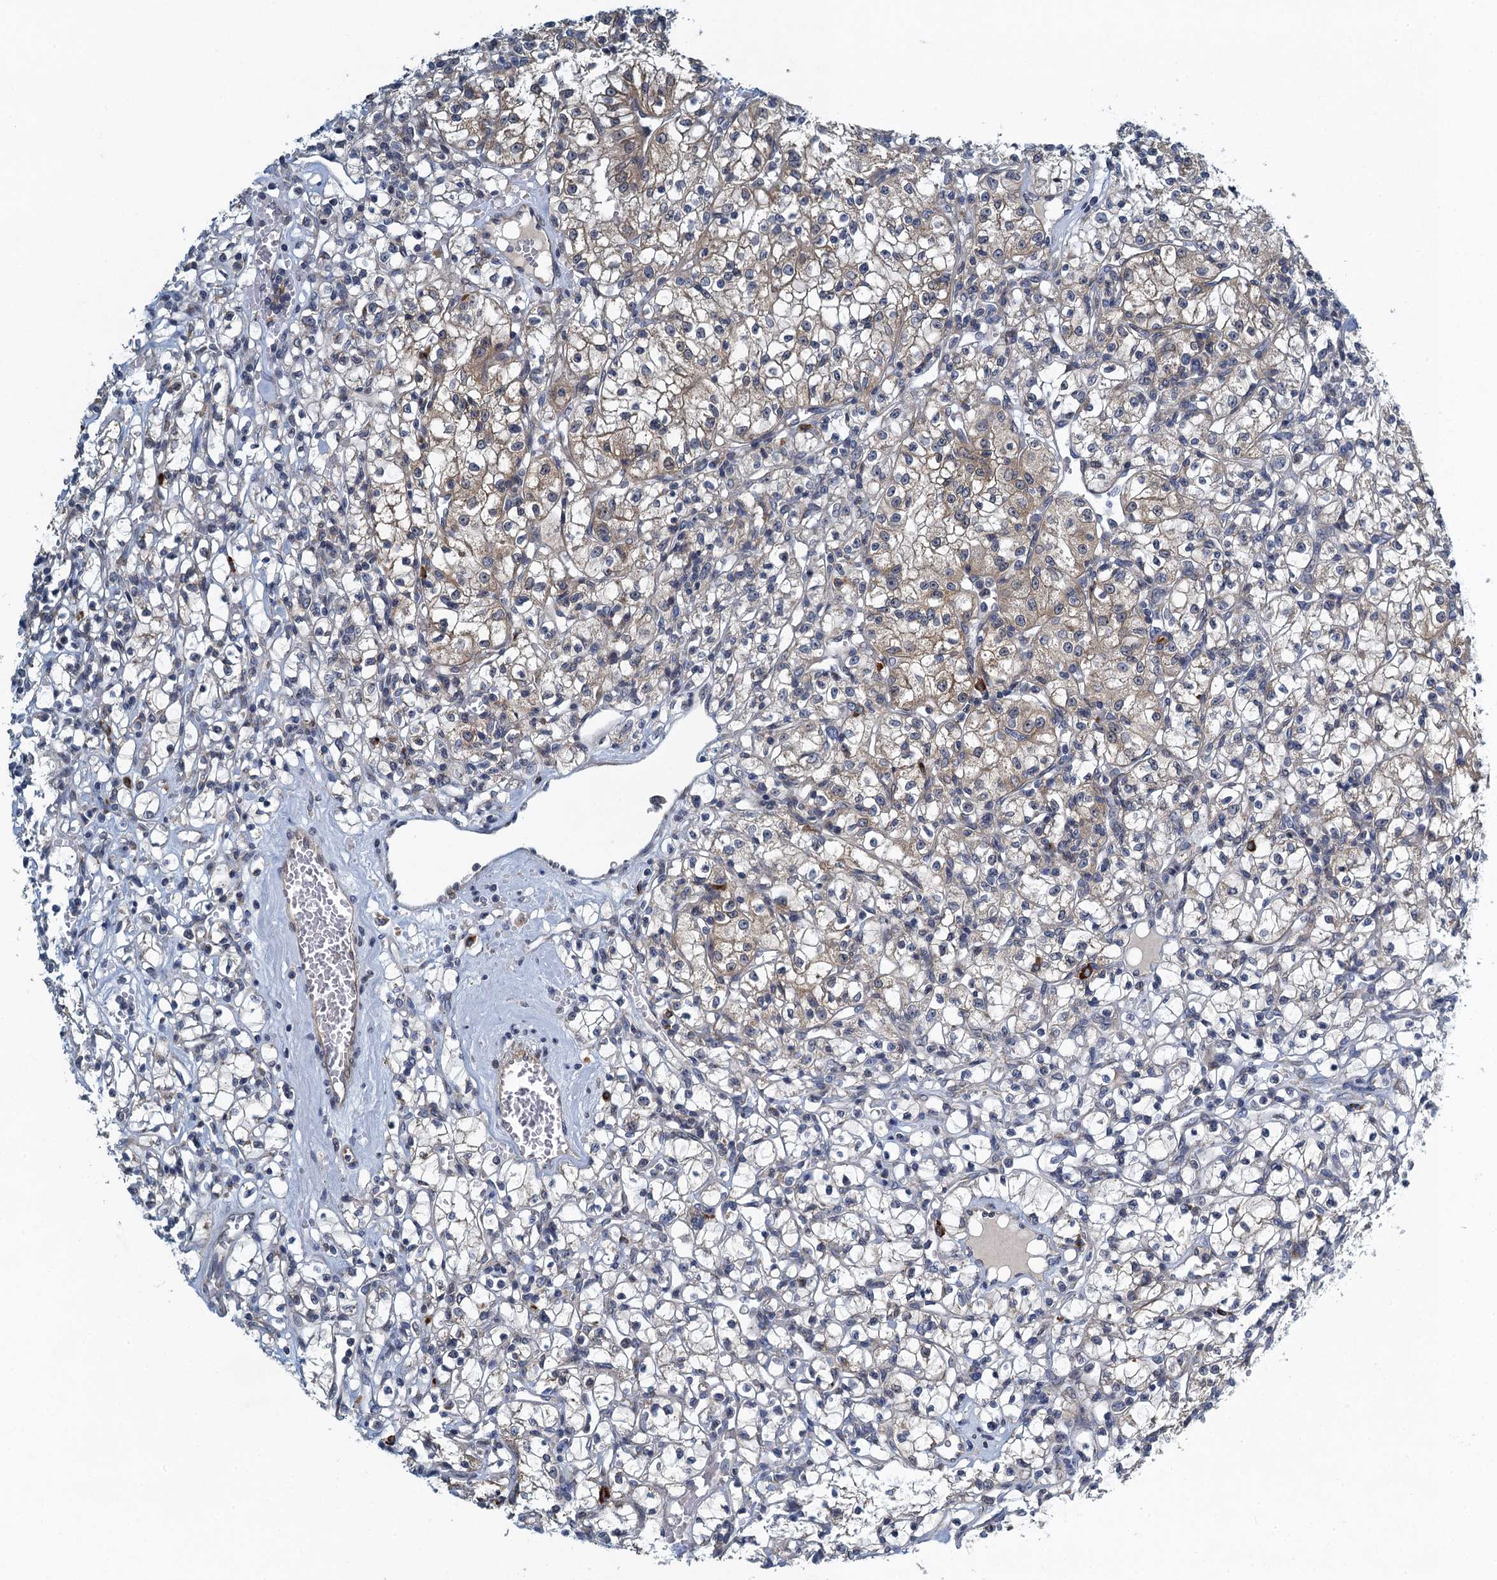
{"staining": {"intensity": "weak", "quantity": "25%-75%", "location": "cytoplasmic/membranous"}, "tissue": "renal cancer", "cell_type": "Tumor cells", "image_type": "cancer", "snomed": [{"axis": "morphology", "description": "Adenocarcinoma, NOS"}, {"axis": "topography", "description": "Kidney"}], "caption": "A brown stain labels weak cytoplasmic/membranous staining of a protein in human adenocarcinoma (renal) tumor cells.", "gene": "ALG2", "patient": {"sex": "female", "age": 59}}